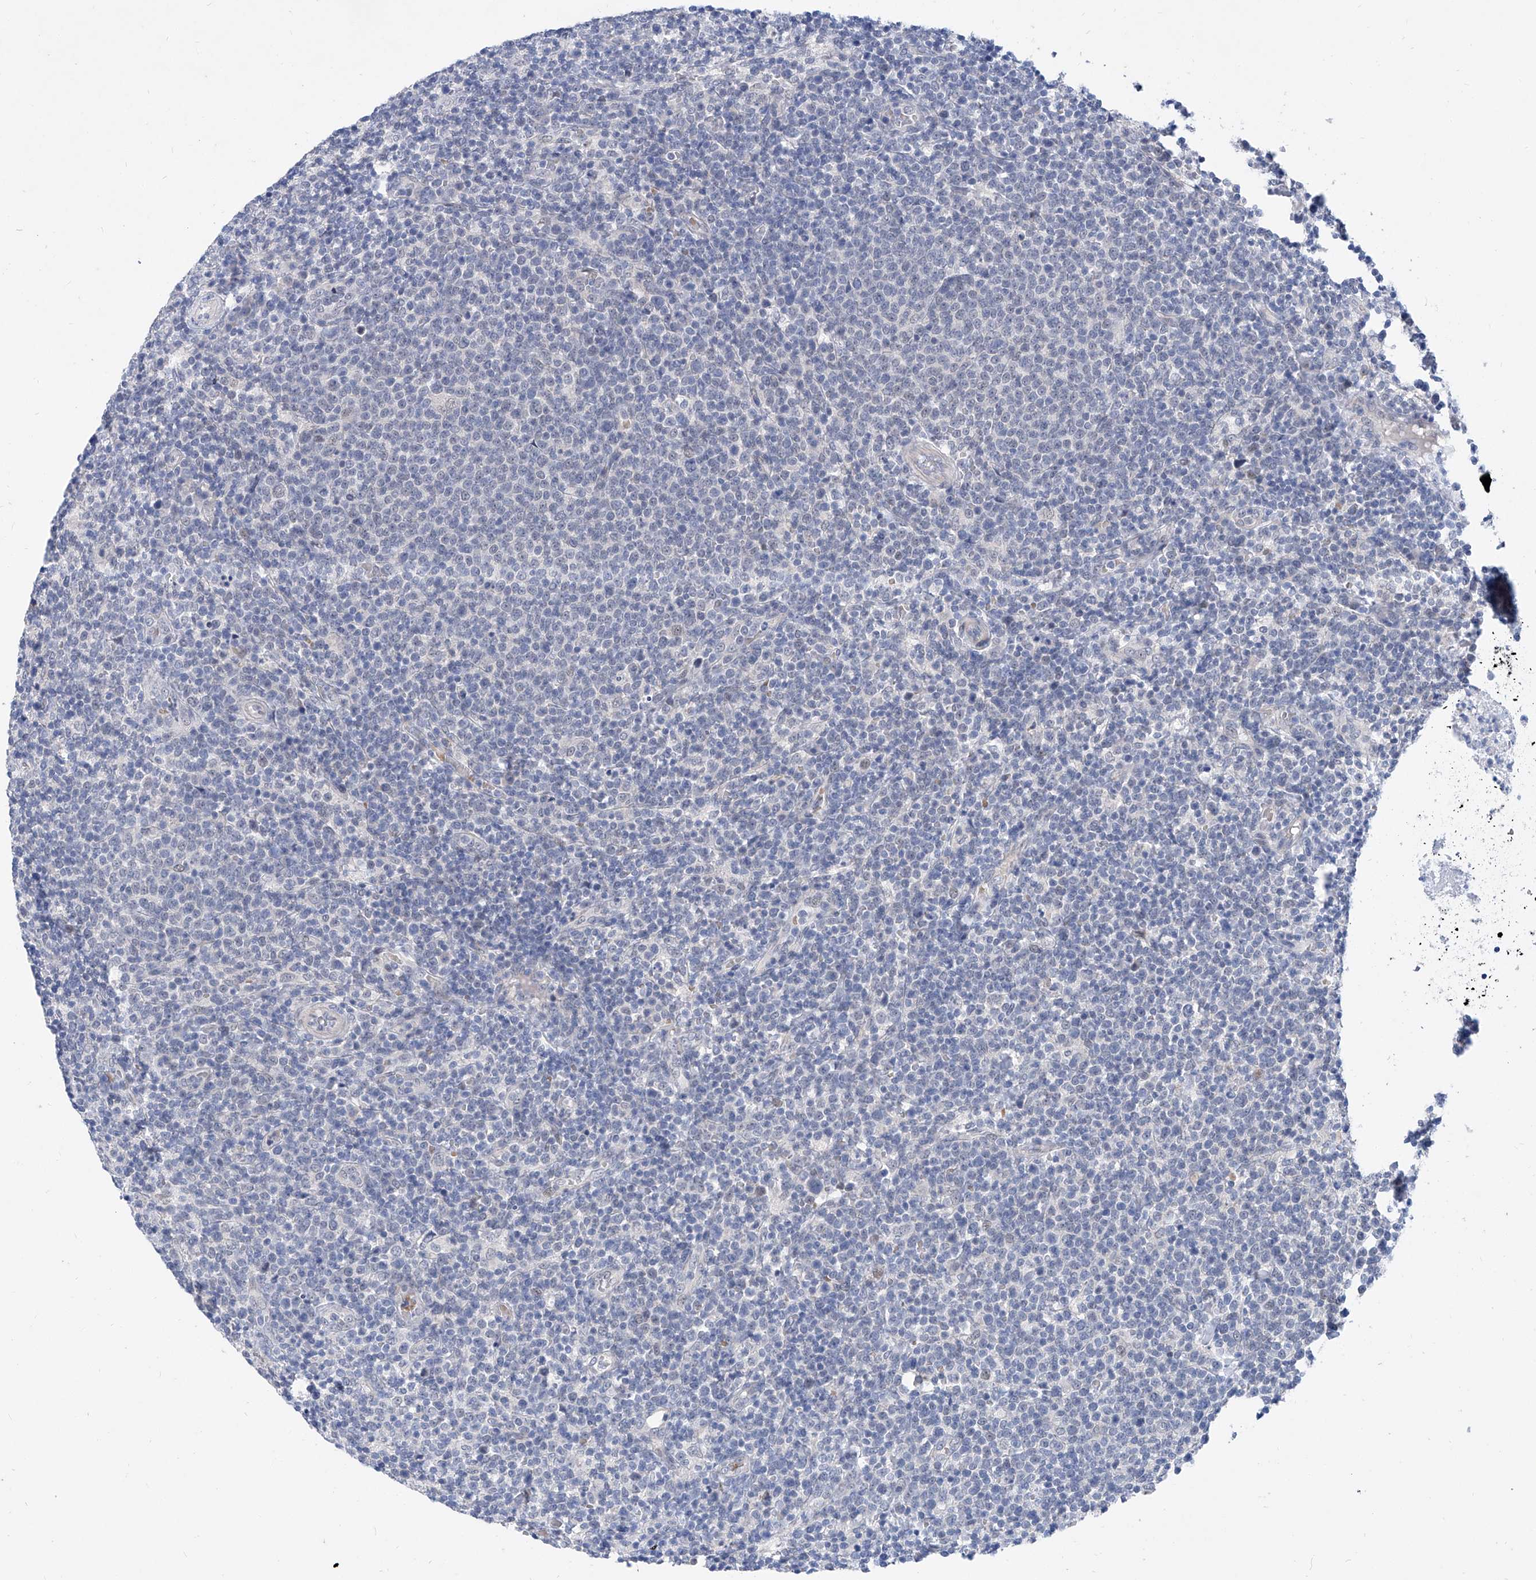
{"staining": {"intensity": "negative", "quantity": "none", "location": "none"}, "tissue": "lymphoma", "cell_type": "Tumor cells", "image_type": "cancer", "snomed": [{"axis": "morphology", "description": "Malignant lymphoma, non-Hodgkin's type, High grade"}, {"axis": "topography", "description": "Lymph node"}], "caption": "DAB (3,3'-diaminobenzidine) immunohistochemical staining of human lymphoma exhibits no significant staining in tumor cells. (DAB immunohistochemistry (IHC) visualized using brightfield microscopy, high magnification).", "gene": "BPTF", "patient": {"sex": "male", "age": 61}}